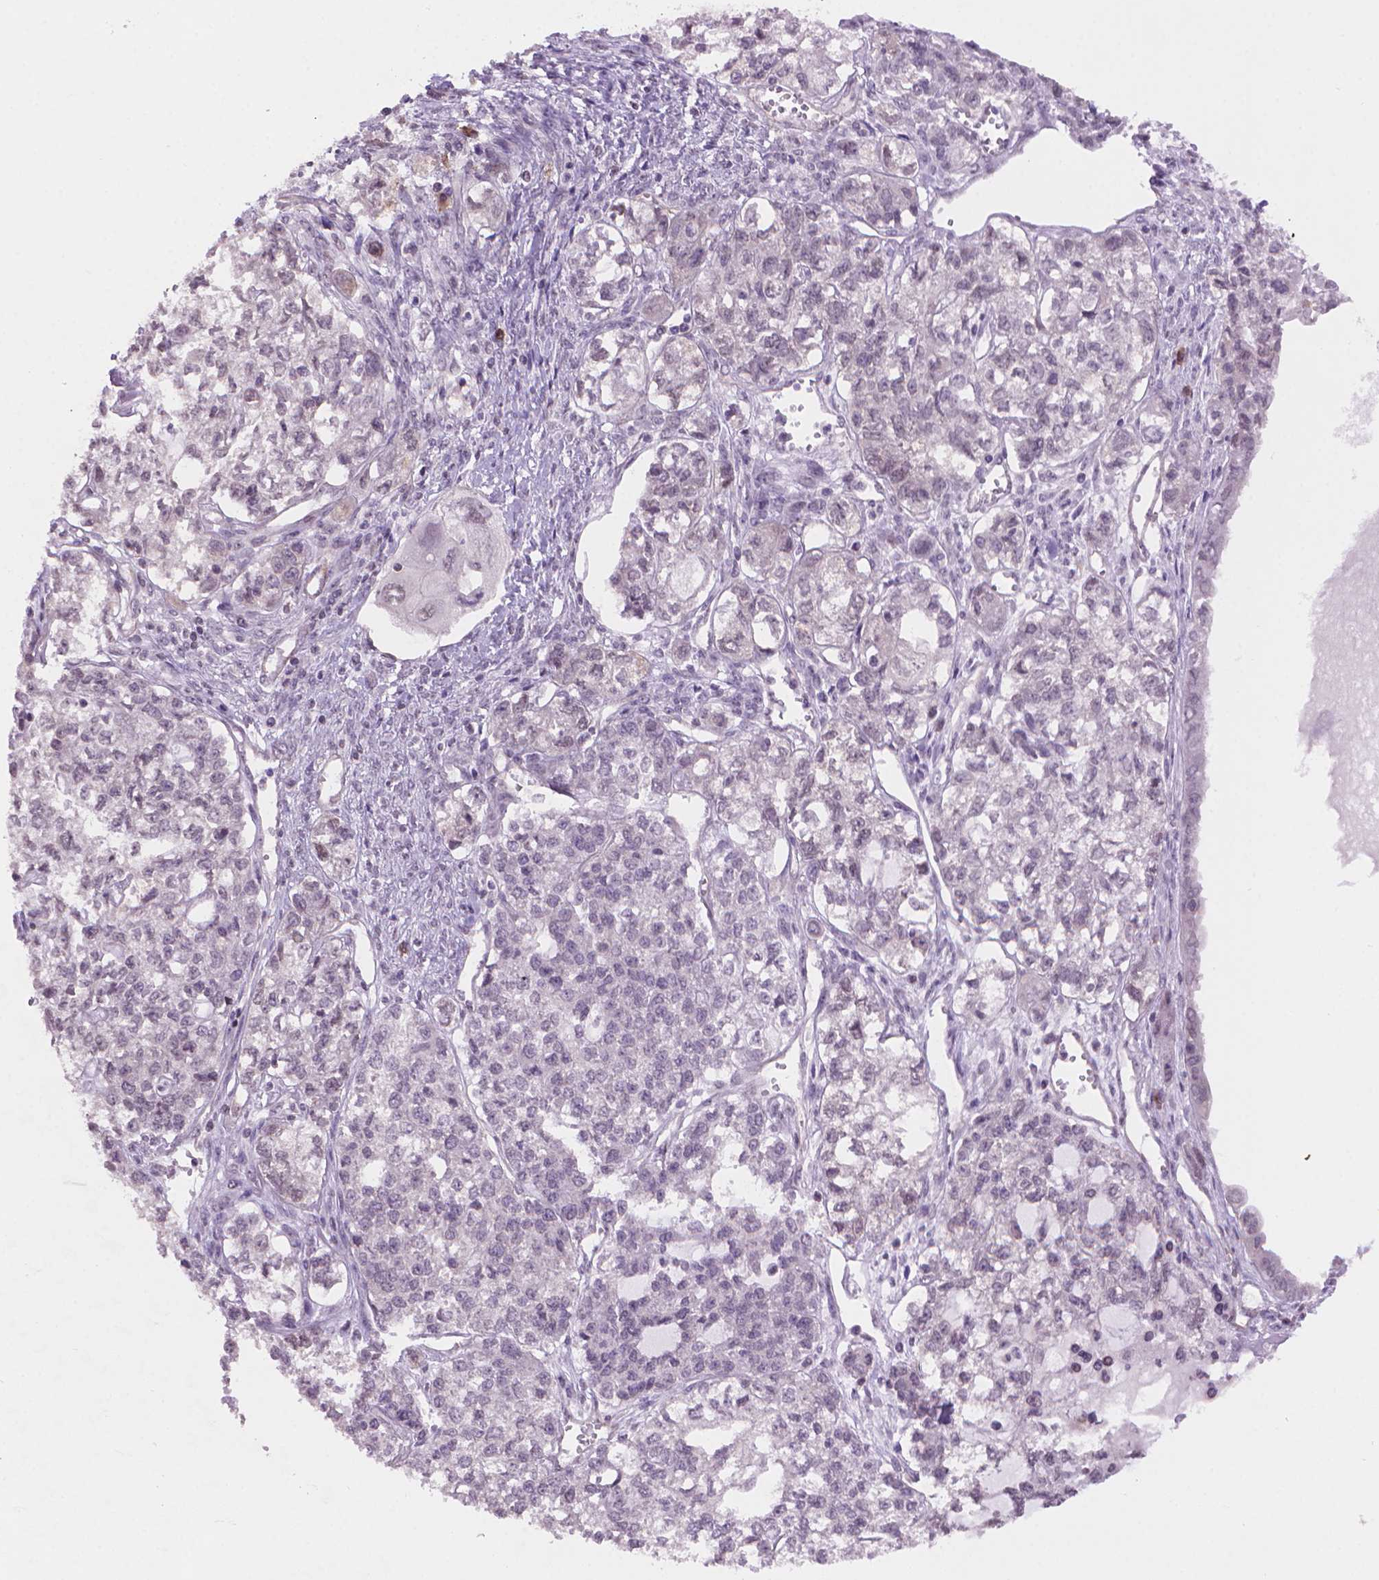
{"staining": {"intensity": "negative", "quantity": "none", "location": "none"}, "tissue": "ovarian cancer", "cell_type": "Tumor cells", "image_type": "cancer", "snomed": [{"axis": "morphology", "description": "Carcinoma, endometroid"}, {"axis": "topography", "description": "Ovary"}], "caption": "A high-resolution histopathology image shows immunohistochemistry staining of endometroid carcinoma (ovarian), which exhibits no significant expression in tumor cells. (DAB IHC with hematoxylin counter stain).", "gene": "TMEM184A", "patient": {"sex": "female", "age": 64}}